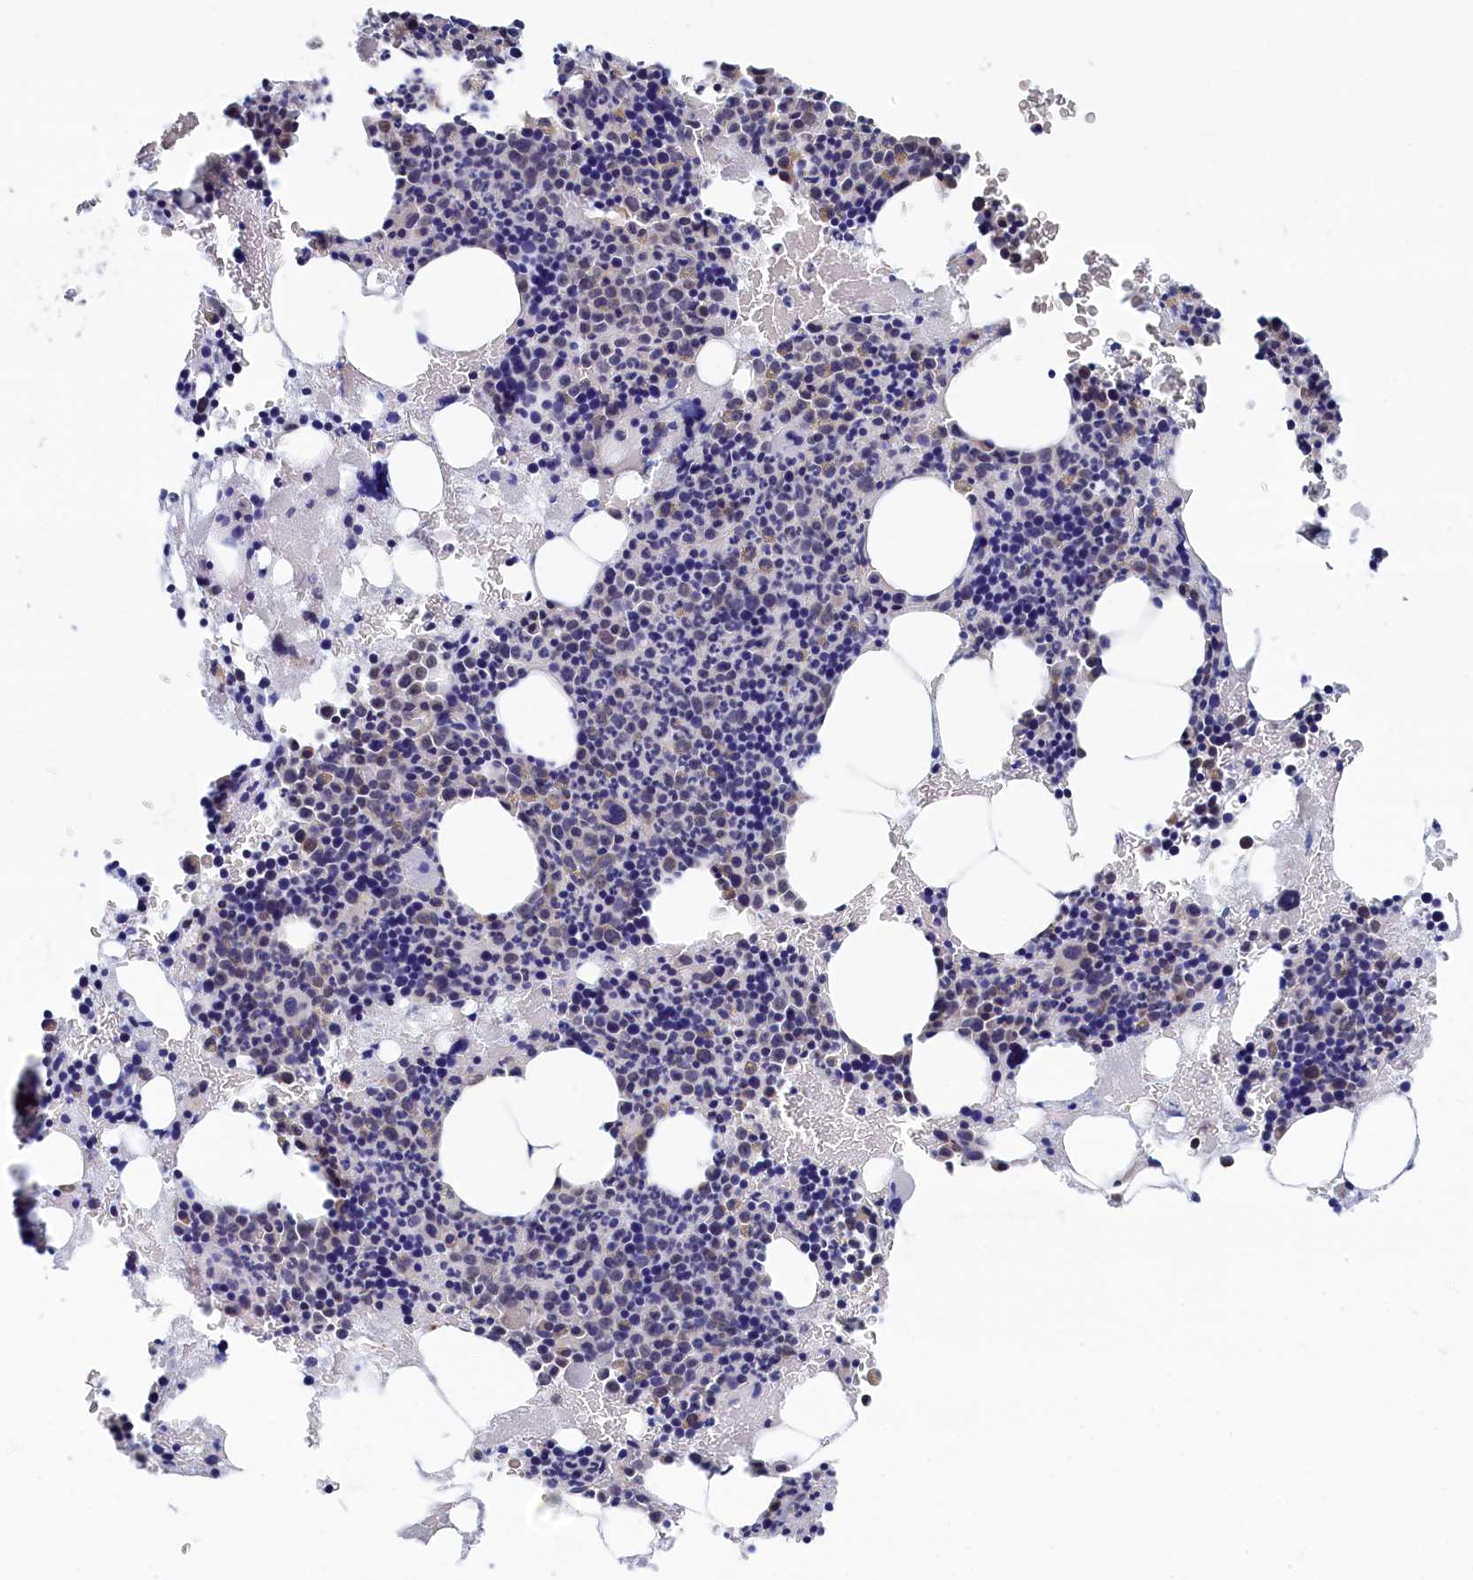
{"staining": {"intensity": "weak", "quantity": "<25%", "location": "cytoplasmic/membranous"}, "tissue": "bone marrow", "cell_type": "Hematopoietic cells", "image_type": "normal", "snomed": [{"axis": "morphology", "description": "Normal tissue, NOS"}, {"axis": "topography", "description": "Bone marrow"}], "caption": "Protein analysis of normal bone marrow reveals no significant staining in hematopoietic cells.", "gene": "PGP", "patient": {"sex": "female", "age": 41}}